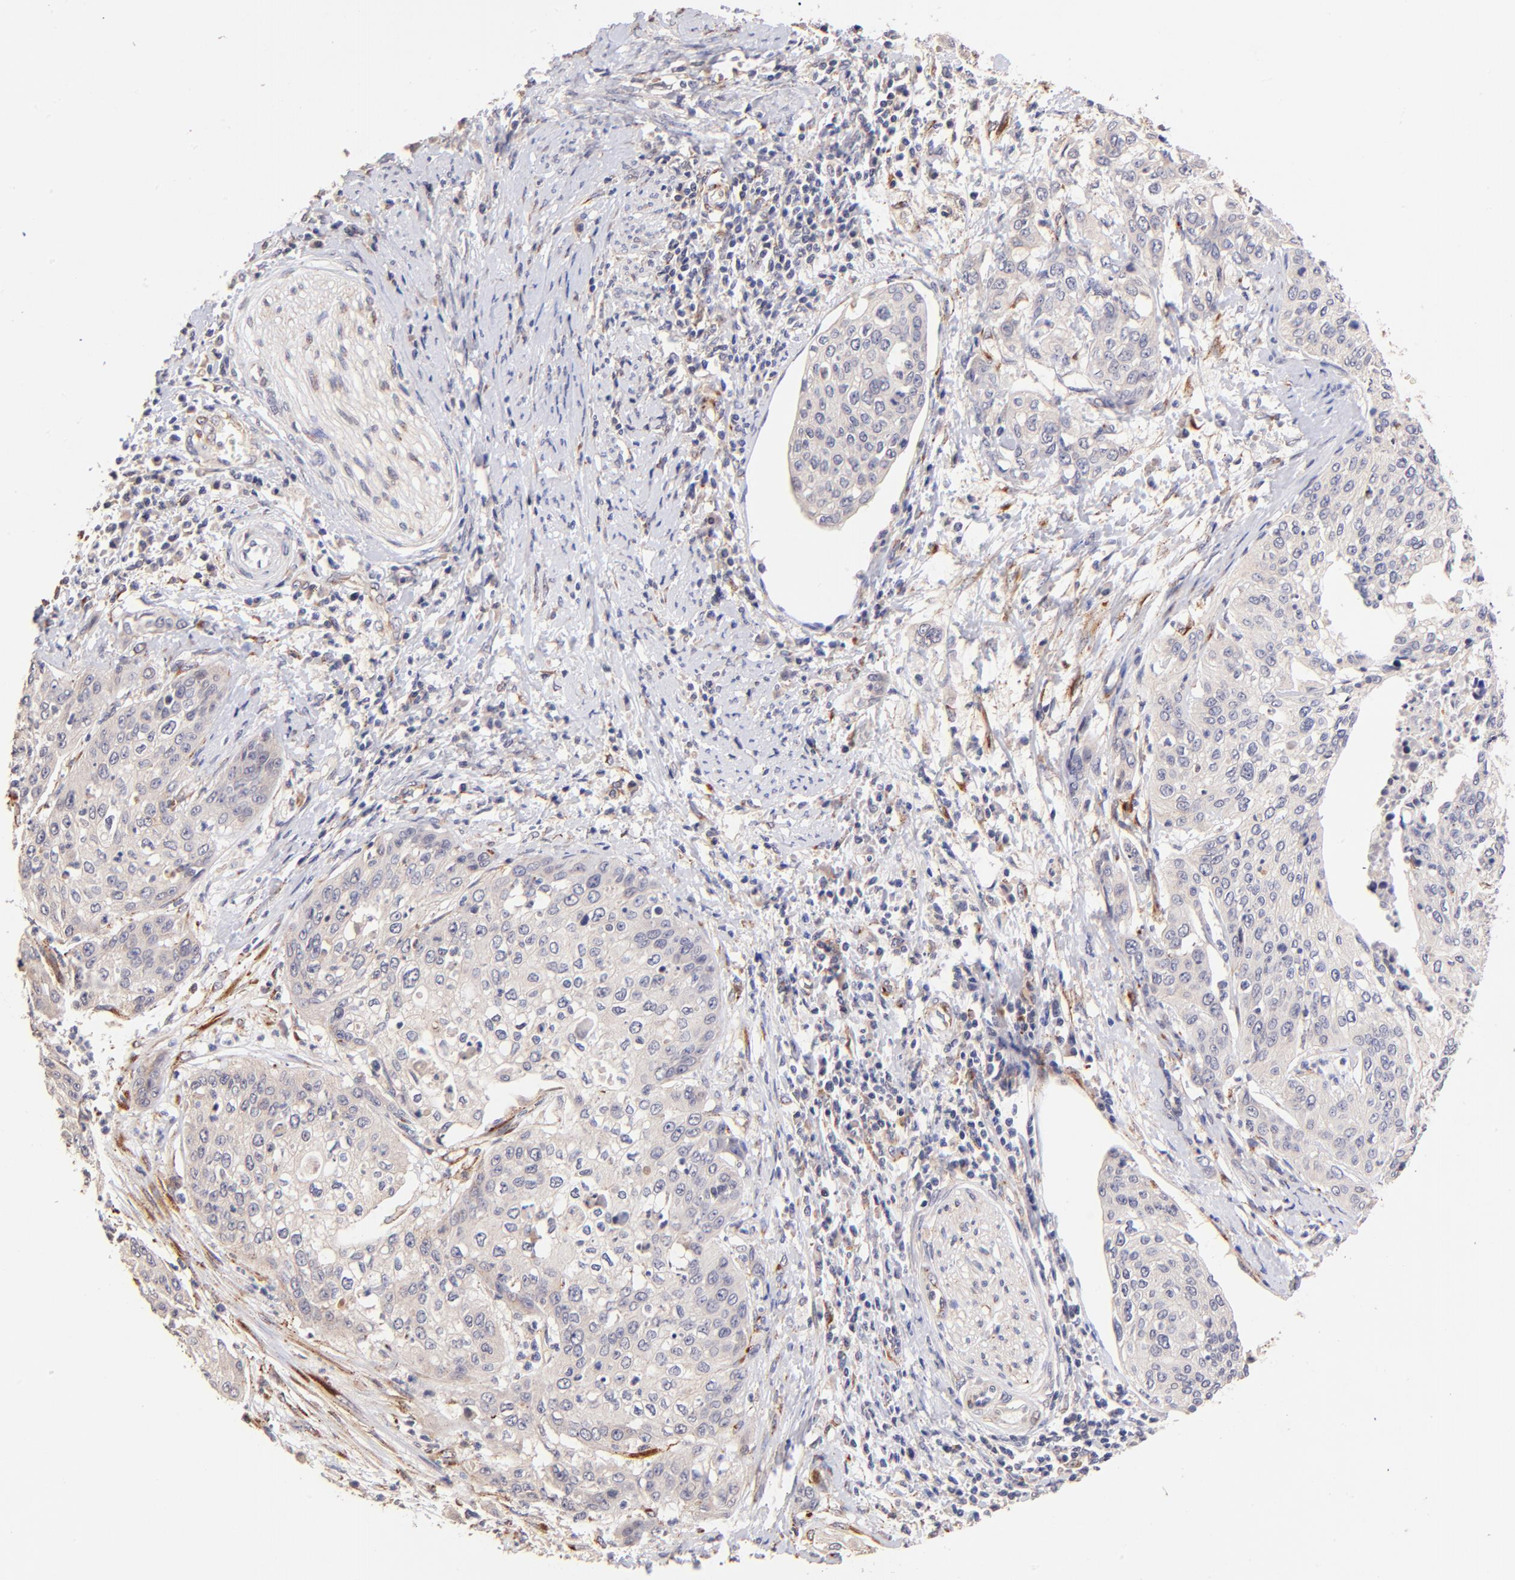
{"staining": {"intensity": "negative", "quantity": "none", "location": "none"}, "tissue": "cervical cancer", "cell_type": "Tumor cells", "image_type": "cancer", "snomed": [{"axis": "morphology", "description": "Squamous cell carcinoma, NOS"}, {"axis": "topography", "description": "Cervix"}], "caption": "Histopathology image shows no significant protein expression in tumor cells of cervical squamous cell carcinoma.", "gene": "SPARC", "patient": {"sex": "female", "age": 41}}